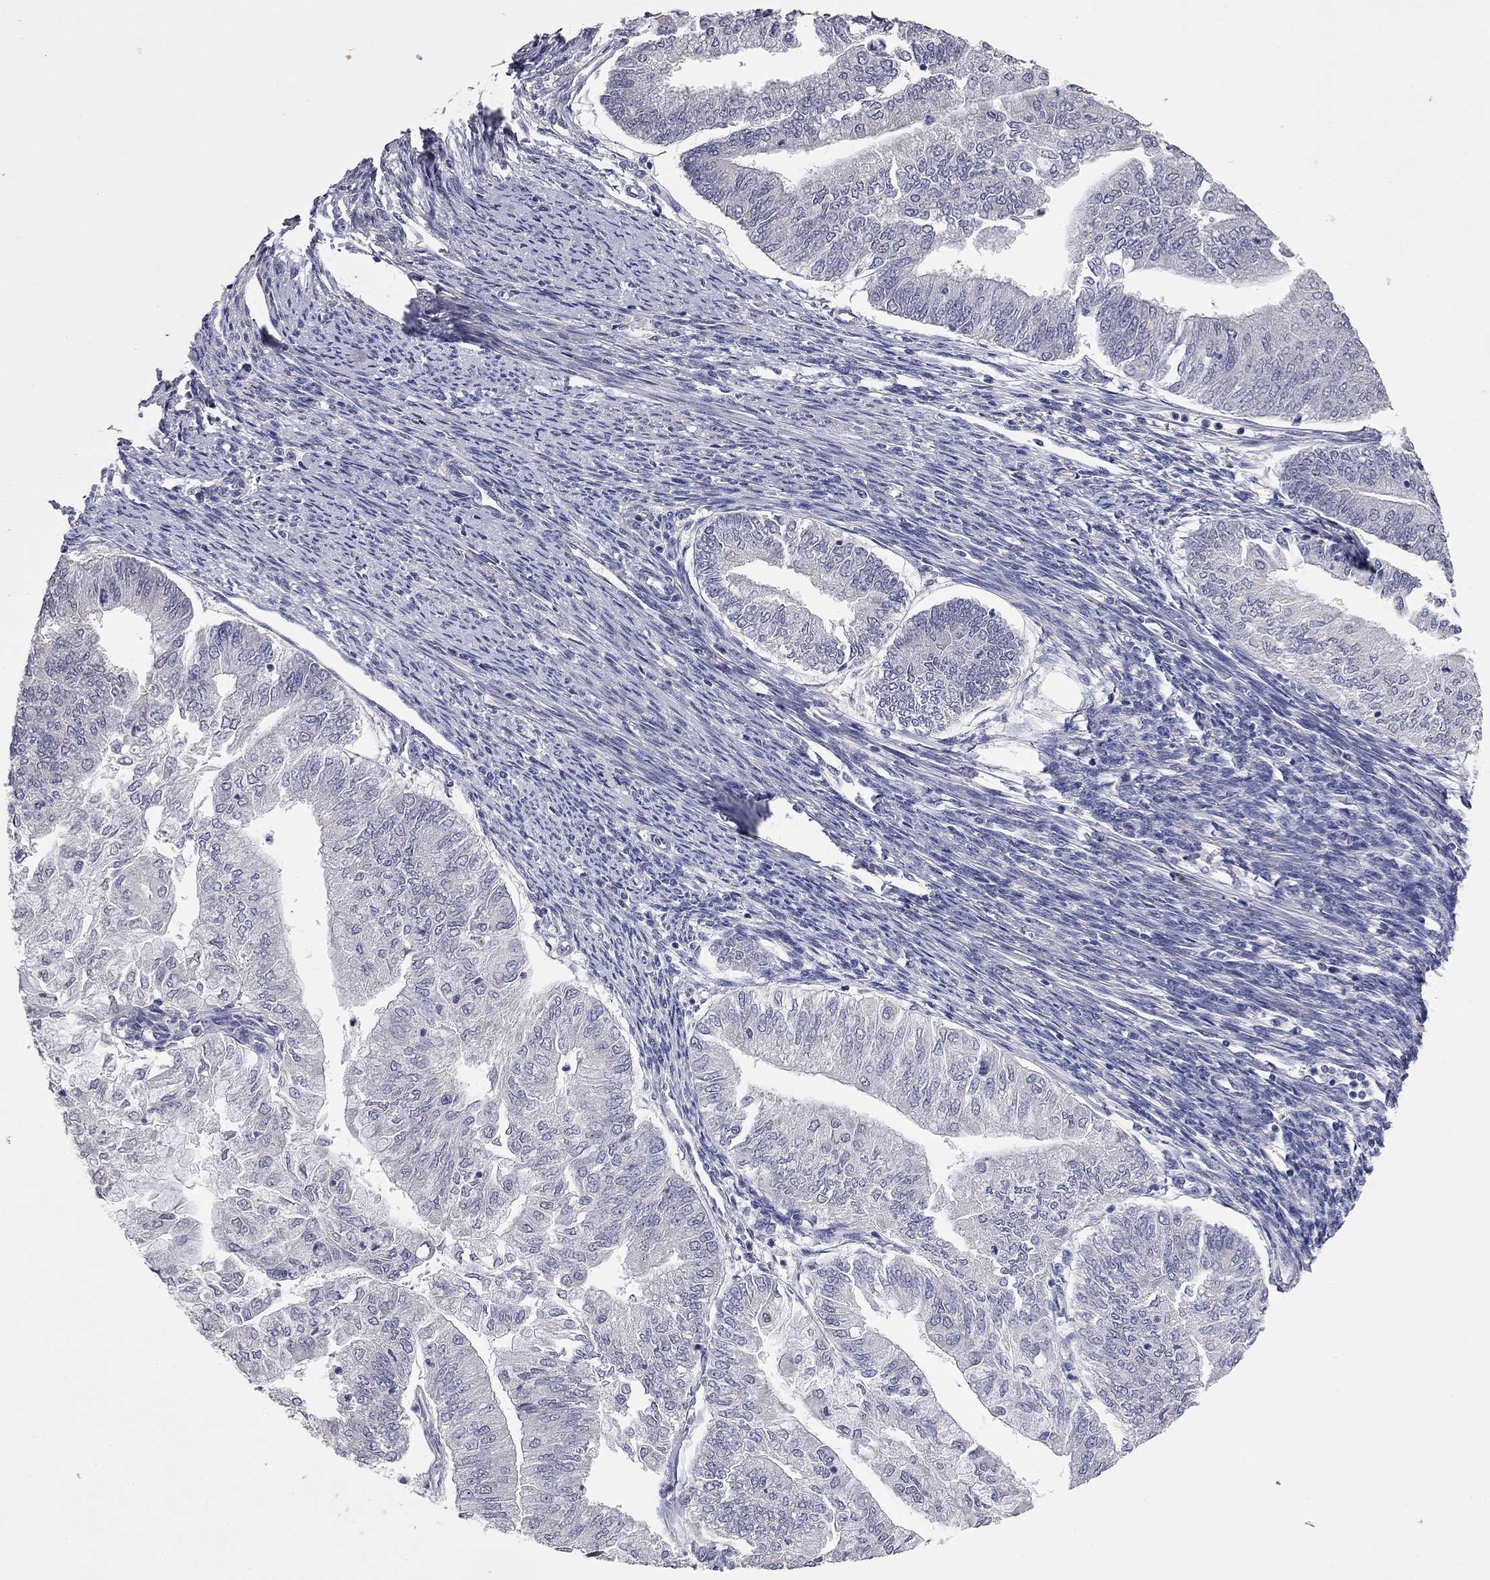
{"staining": {"intensity": "negative", "quantity": "none", "location": "none"}, "tissue": "endometrial cancer", "cell_type": "Tumor cells", "image_type": "cancer", "snomed": [{"axis": "morphology", "description": "Adenocarcinoma, NOS"}, {"axis": "topography", "description": "Endometrium"}], "caption": "The micrograph demonstrates no staining of tumor cells in endometrial cancer (adenocarcinoma).", "gene": "FABP12", "patient": {"sex": "female", "age": 59}}